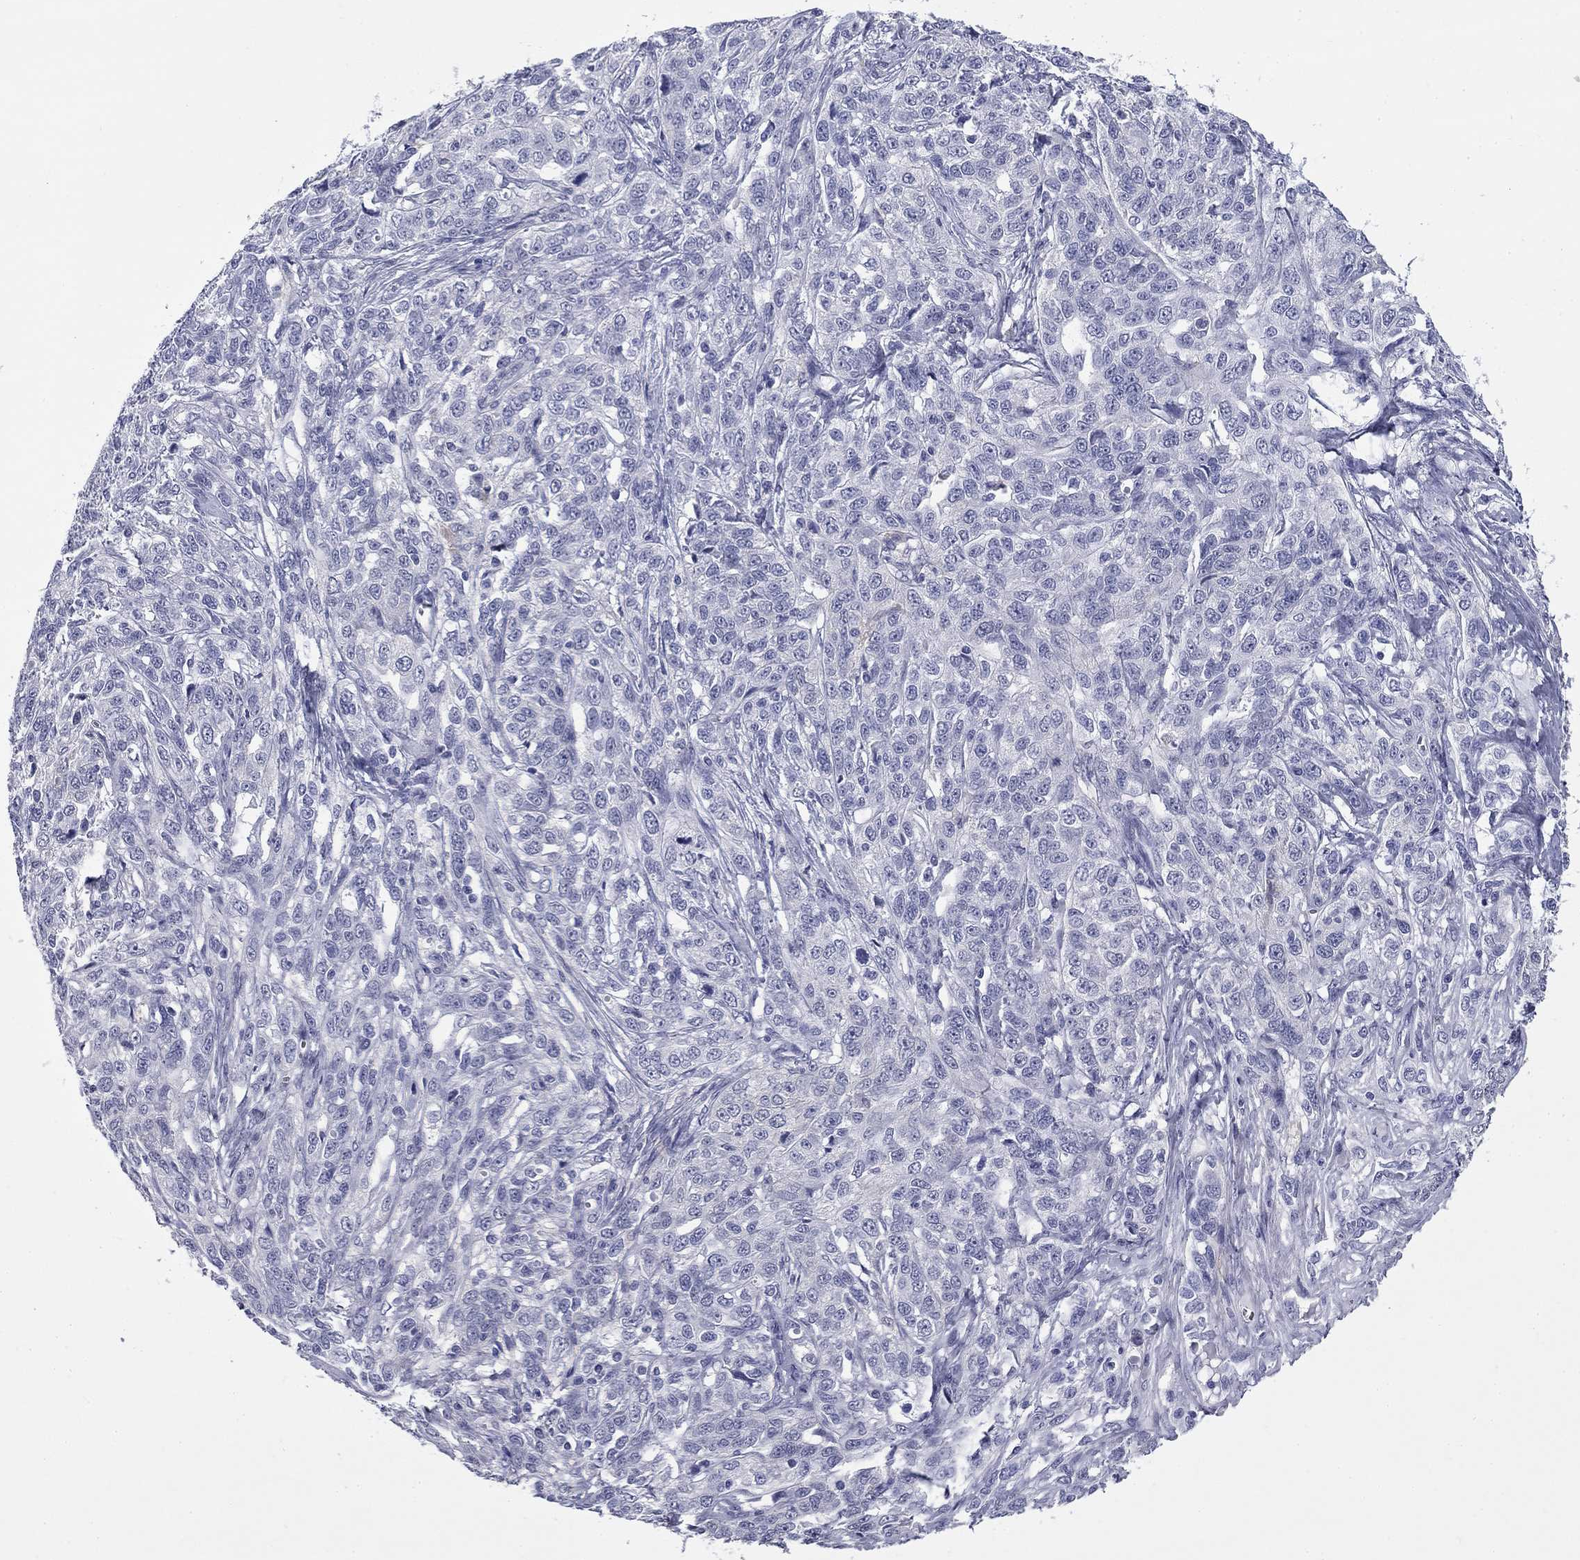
{"staining": {"intensity": "negative", "quantity": "none", "location": "none"}, "tissue": "ovarian cancer", "cell_type": "Tumor cells", "image_type": "cancer", "snomed": [{"axis": "morphology", "description": "Cystadenocarcinoma, serous, NOS"}, {"axis": "topography", "description": "Ovary"}], "caption": "A high-resolution micrograph shows immunohistochemistry (IHC) staining of serous cystadenocarcinoma (ovarian), which displays no significant expression in tumor cells. The staining is performed using DAB (3,3'-diaminobenzidine) brown chromogen with nuclei counter-stained in using hematoxylin.", "gene": "BCL2L14", "patient": {"sex": "female", "age": 71}}